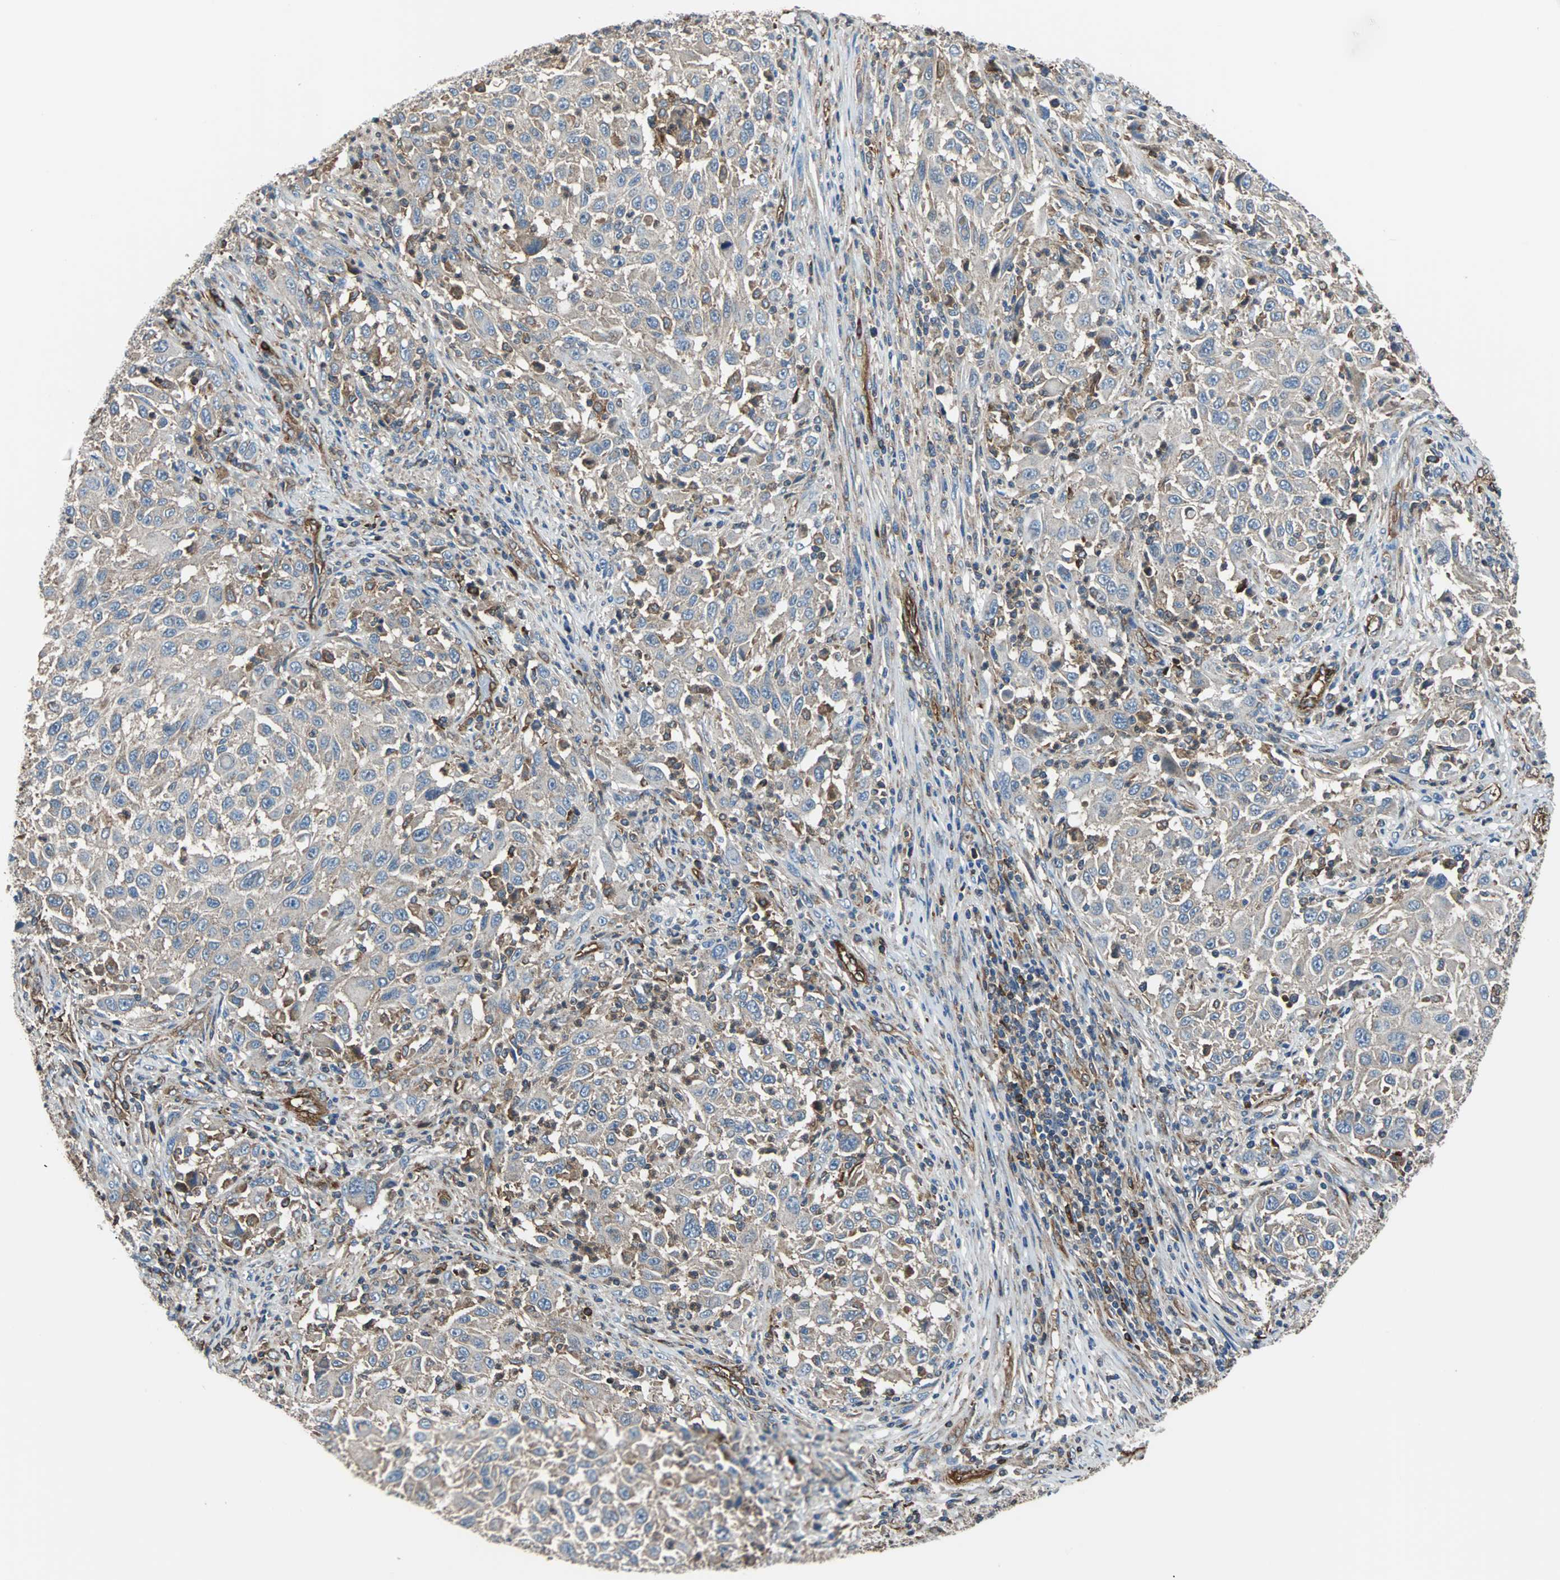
{"staining": {"intensity": "weak", "quantity": ">75%", "location": "cytoplasmic/membranous"}, "tissue": "melanoma", "cell_type": "Tumor cells", "image_type": "cancer", "snomed": [{"axis": "morphology", "description": "Malignant melanoma, Metastatic site"}, {"axis": "topography", "description": "Lymph node"}], "caption": "Malignant melanoma (metastatic site) stained with a protein marker demonstrates weak staining in tumor cells.", "gene": "PLCG2", "patient": {"sex": "male", "age": 61}}